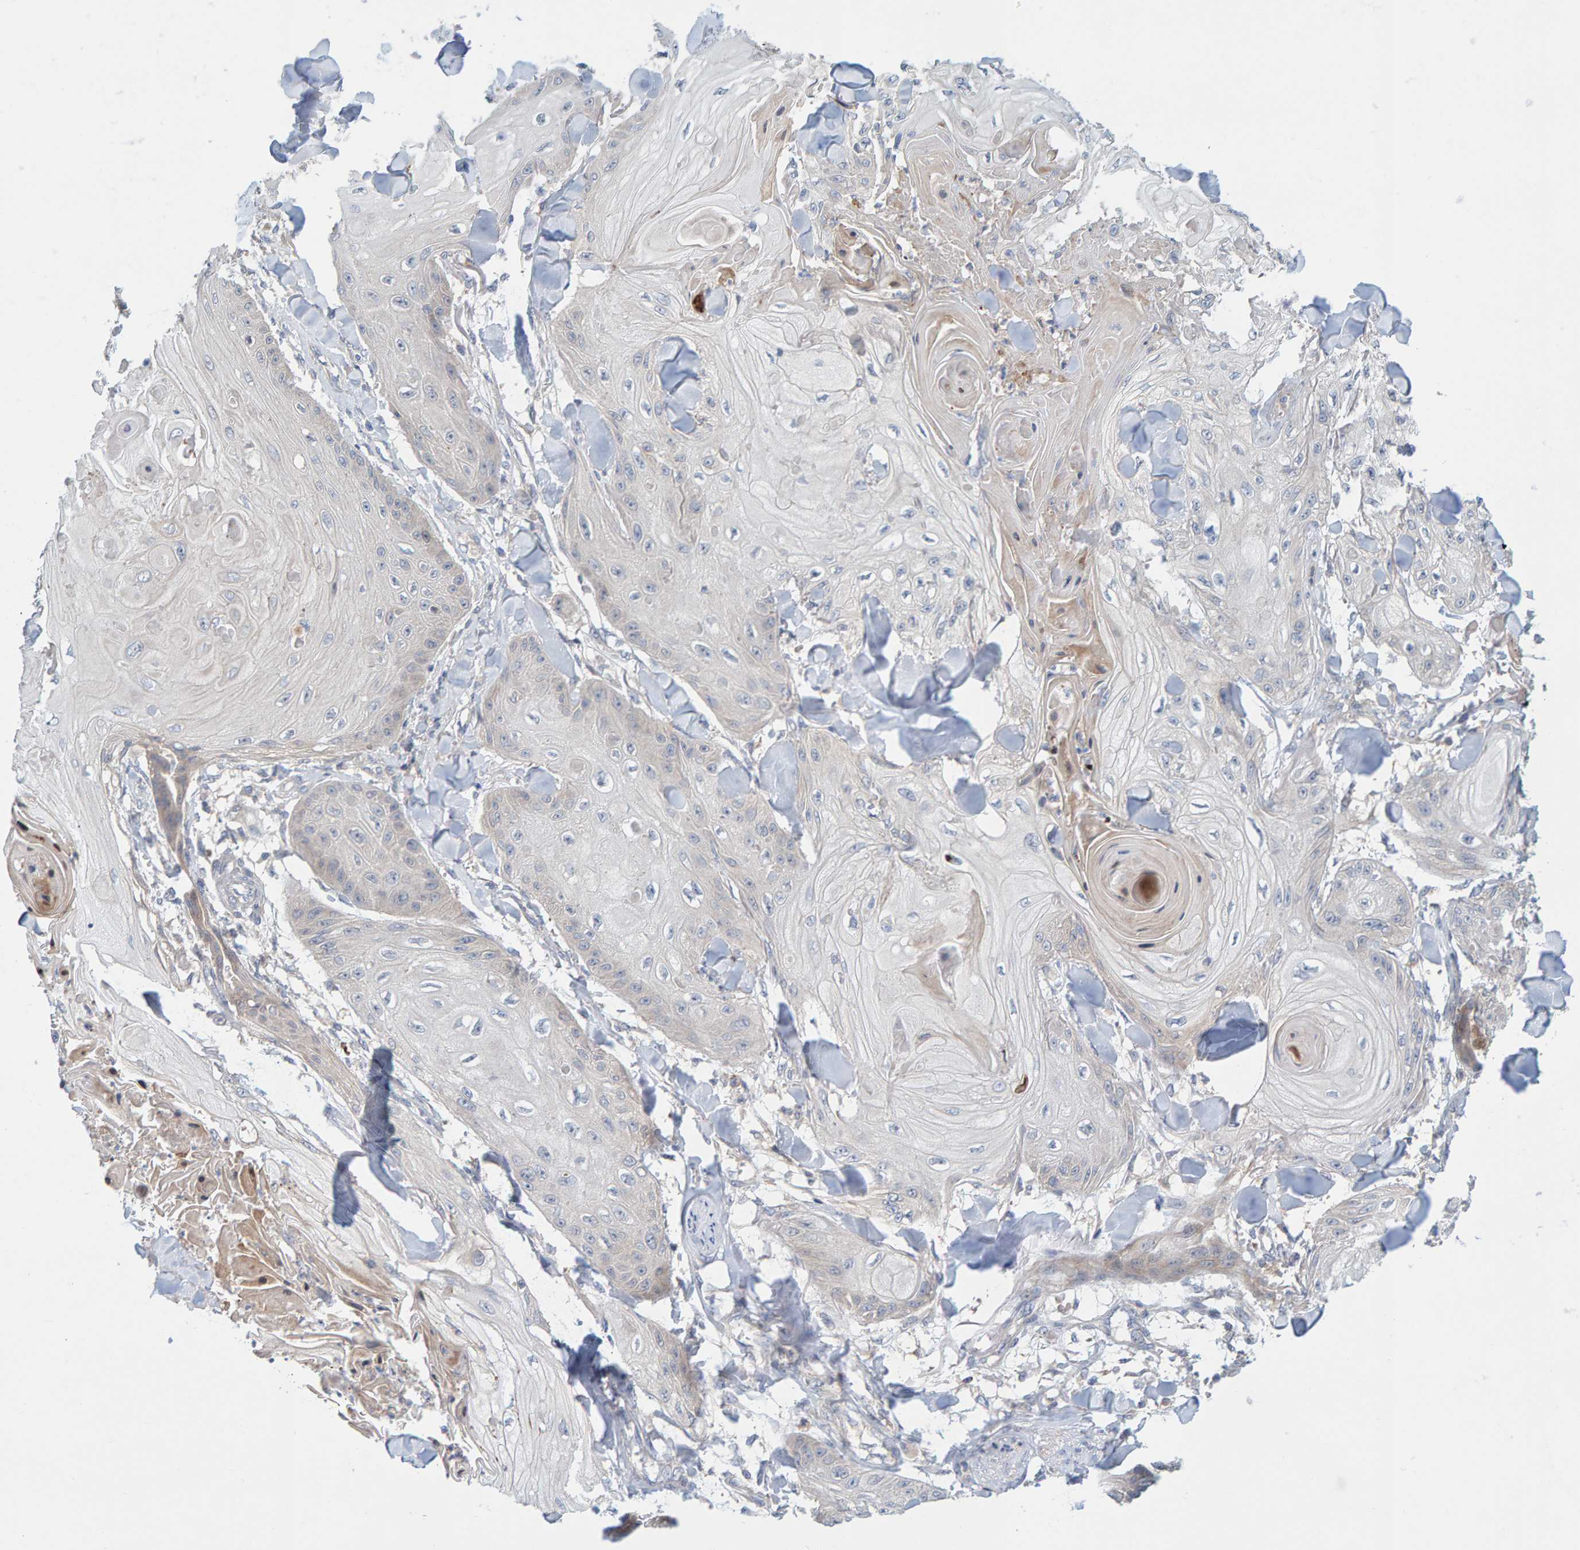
{"staining": {"intensity": "weak", "quantity": "<25%", "location": "cytoplasmic/membranous"}, "tissue": "skin cancer", "cell_type": "Tumor cells", "image_type": "cancer", "snomed": [{"axis": "morphology", "description": "Squamous cell carcinoma, NOS"}, {"axis": "topography", "description": "Skin"}], "caption": "An immunohistochemistry (IHC) image of skin squamous cell carcinoma is shown. There is no staining in tumor cells of skin squamous cell carcinoma.", "gene": "TATDN1", "patient": {"sex": "male", "age": 74}}